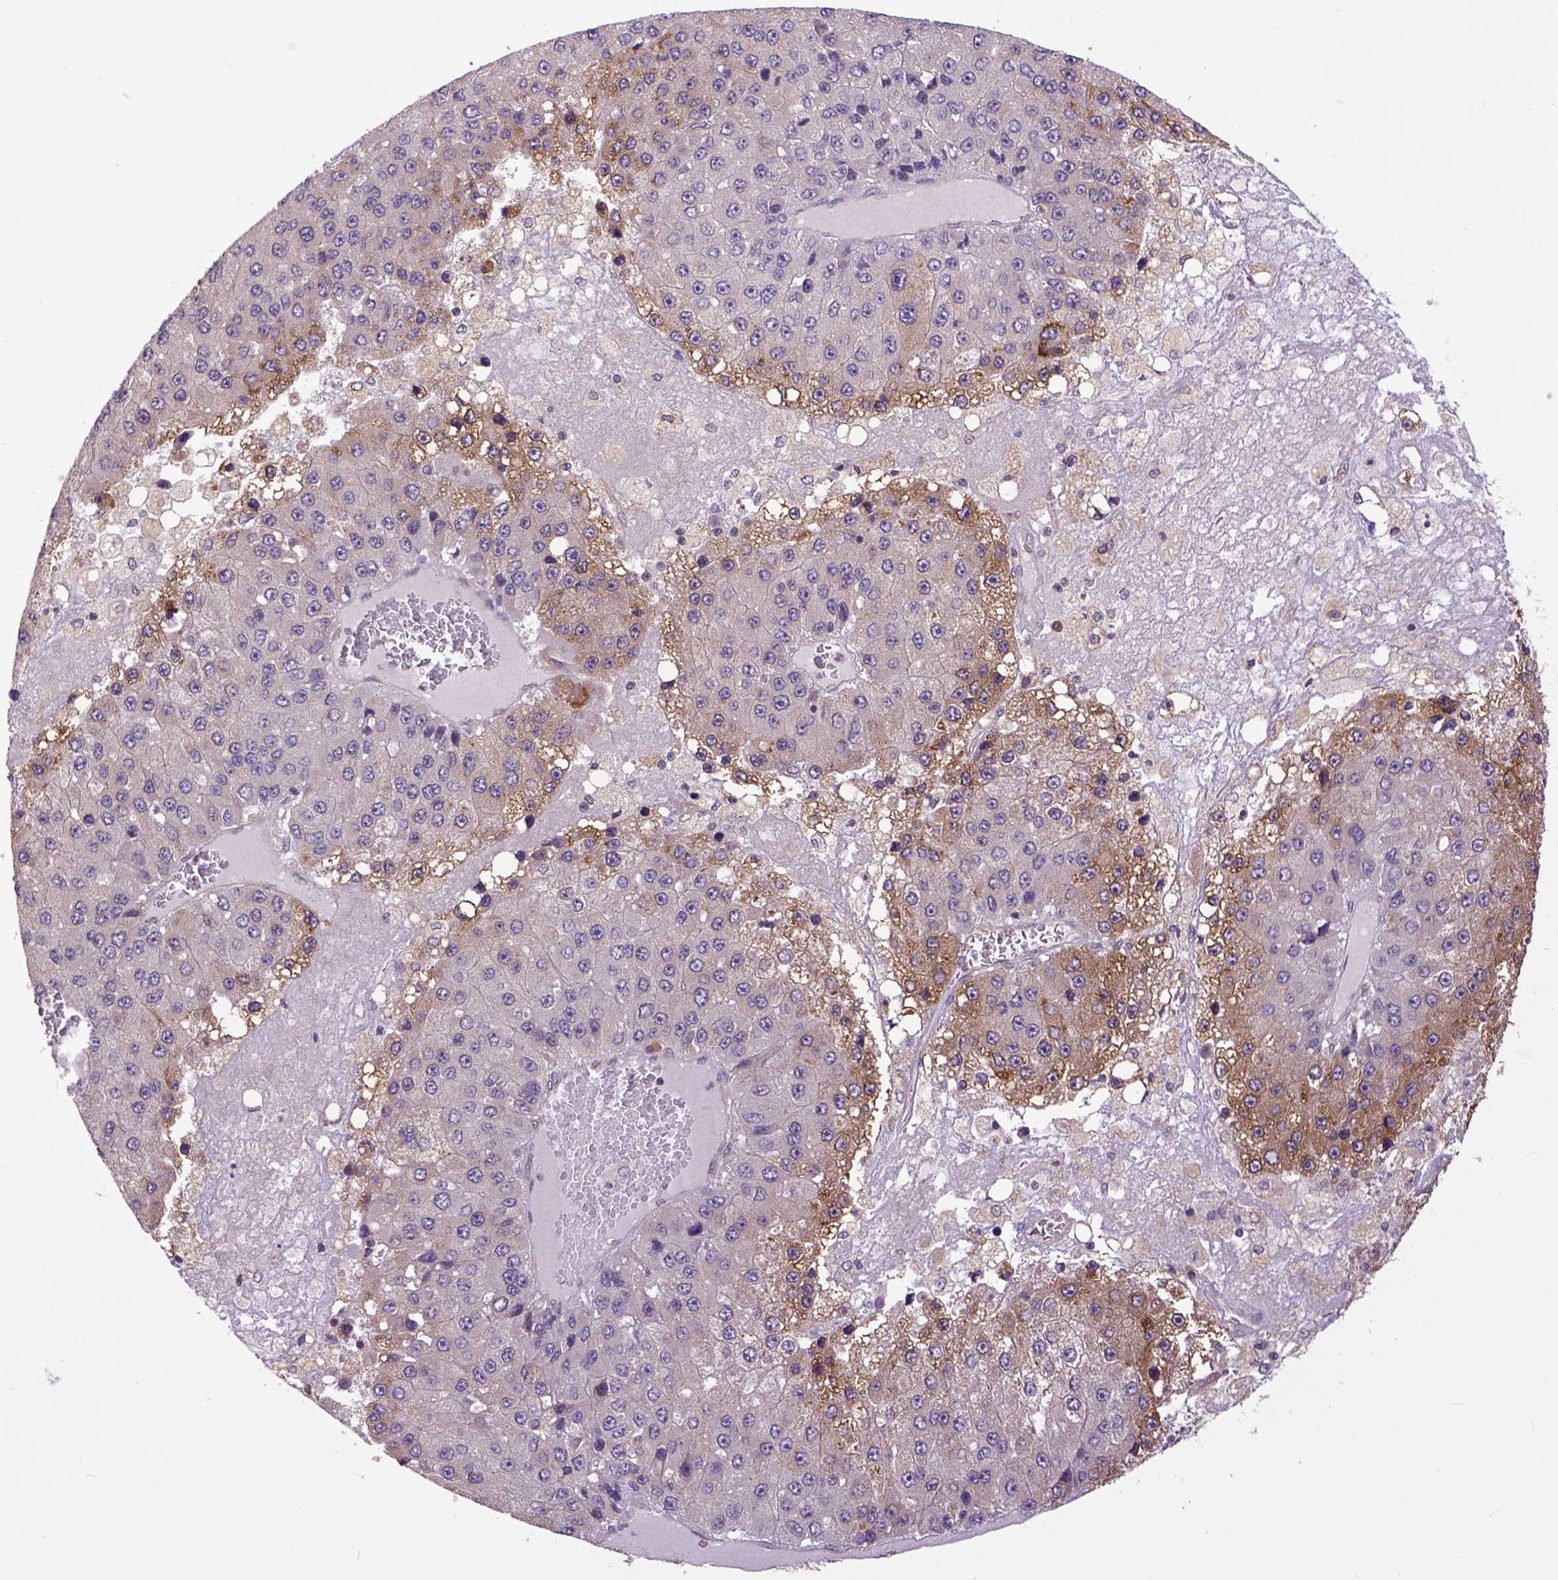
{"staining": {"intensity": "moderate", "quantity": "25%-75%", "location": "cytoplasmic/membranous"}, "tissue": "liver cancer", "cell_type": "Tumor cells", "image_type": "cancer", "snomed": [{"axis": "morphology", "description": "Carcinoma, Hepatocellular, NOS"}, {"axis": "topography", "description": "Liver"}], "caption": "A micrograph of human liver hepatocellular carcinoma stained for a protein exhibits moderate cytoplasmic/membranous brown staining in tumor cells.", "gene": "ARL1", "patient": {"sex": "female", "age": 73}}